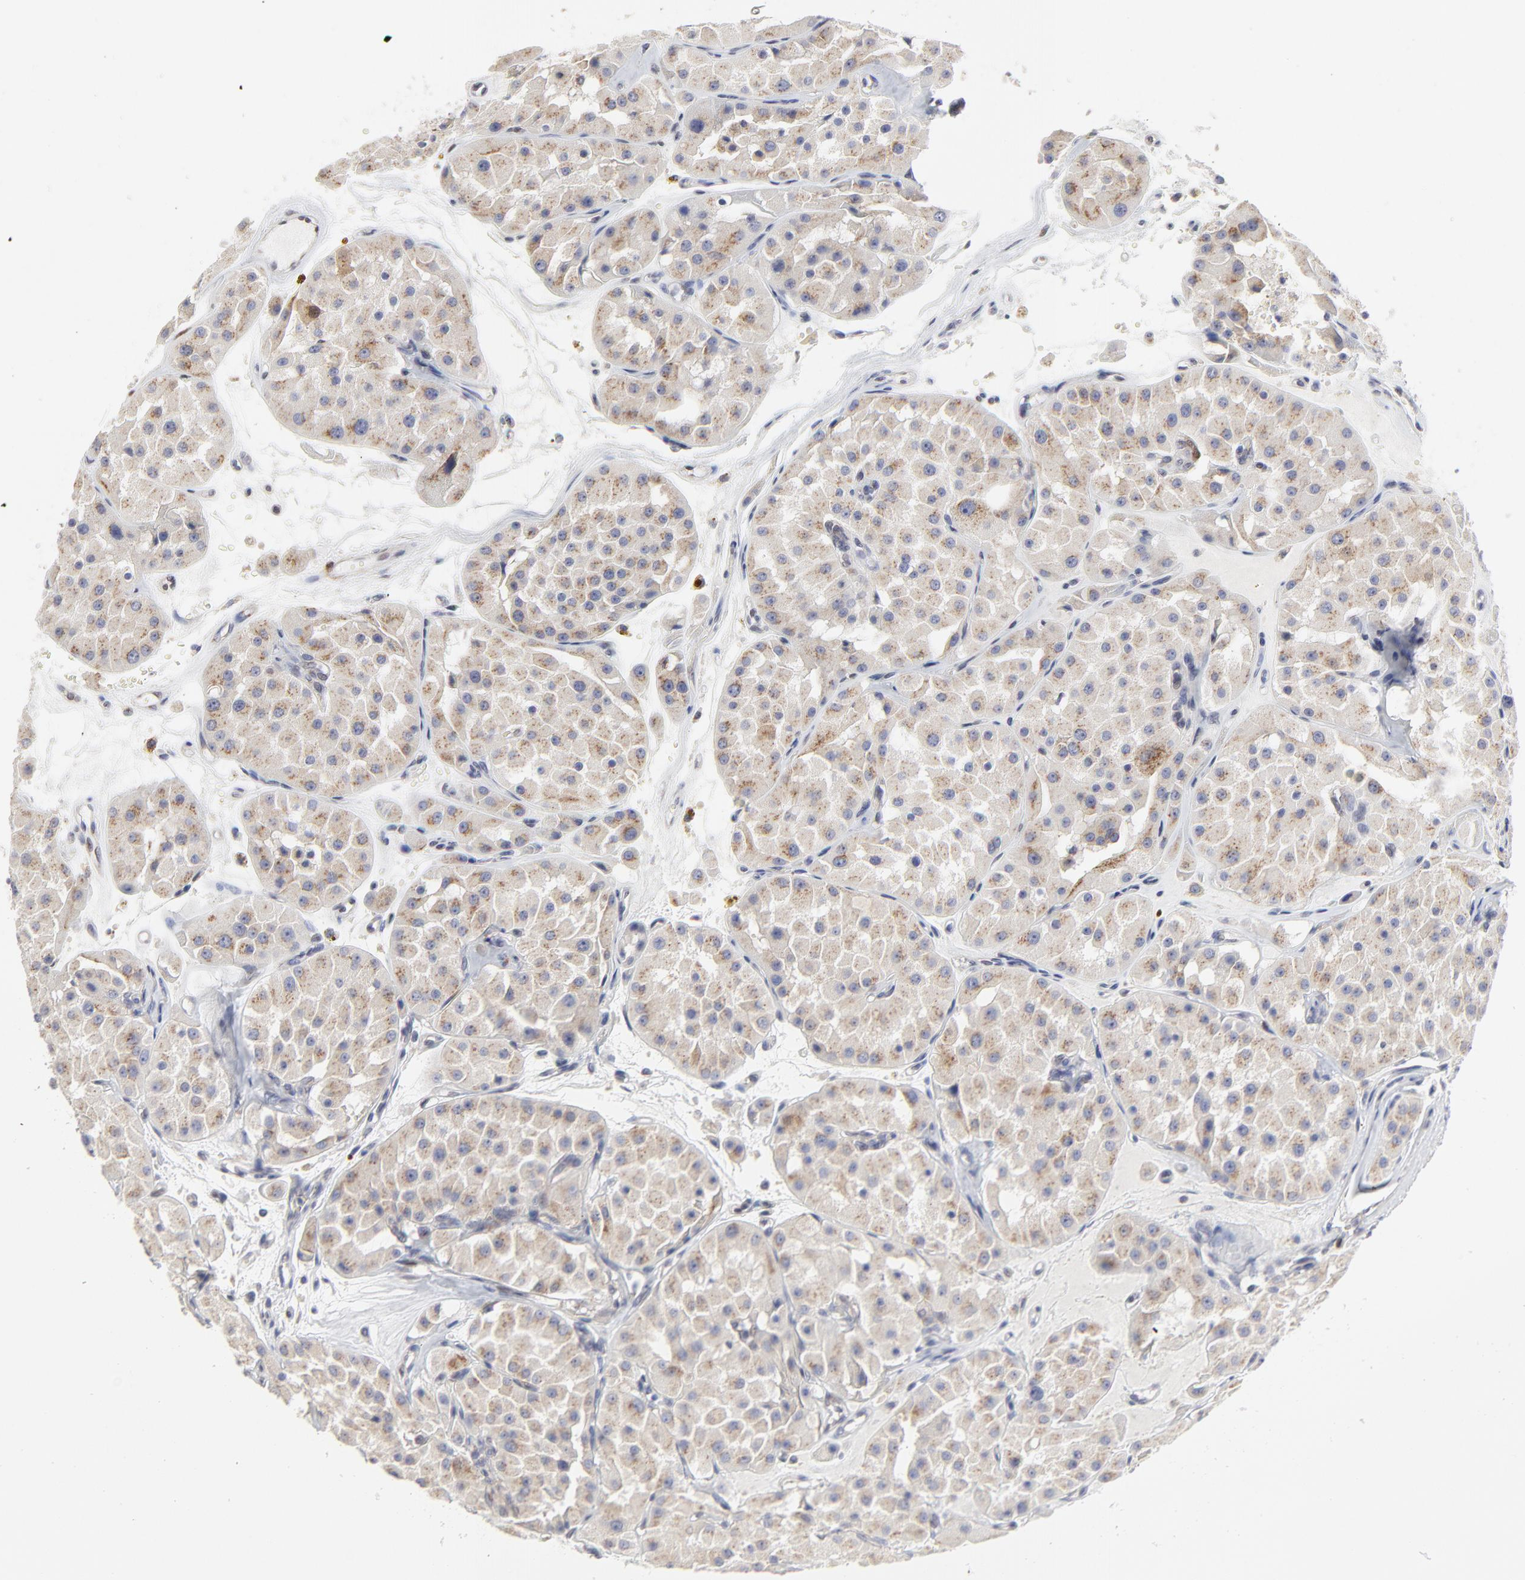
{"staining": {"intensity": "weak", "quantity": "<25%", "location": "cytoplasmic/membranous"}, "tissue": "renal cancer", "cell_type": "Tumor cells", "image_type": "cancer", "snomed": [{"axis": "morphology", "description": "Adenocarcinoma, uncertain malignant potential"}, {"axis": "topography", "description": "Kidney"}], "caption": "IHC photomicrograph of adenocarcinoma,  uncertain malignant potential (renal) stained for a protein (brown), which reveals no expression in tumor cells.", "gene": "NCAPH", "patient": {"sex": "male", "age": 63}}